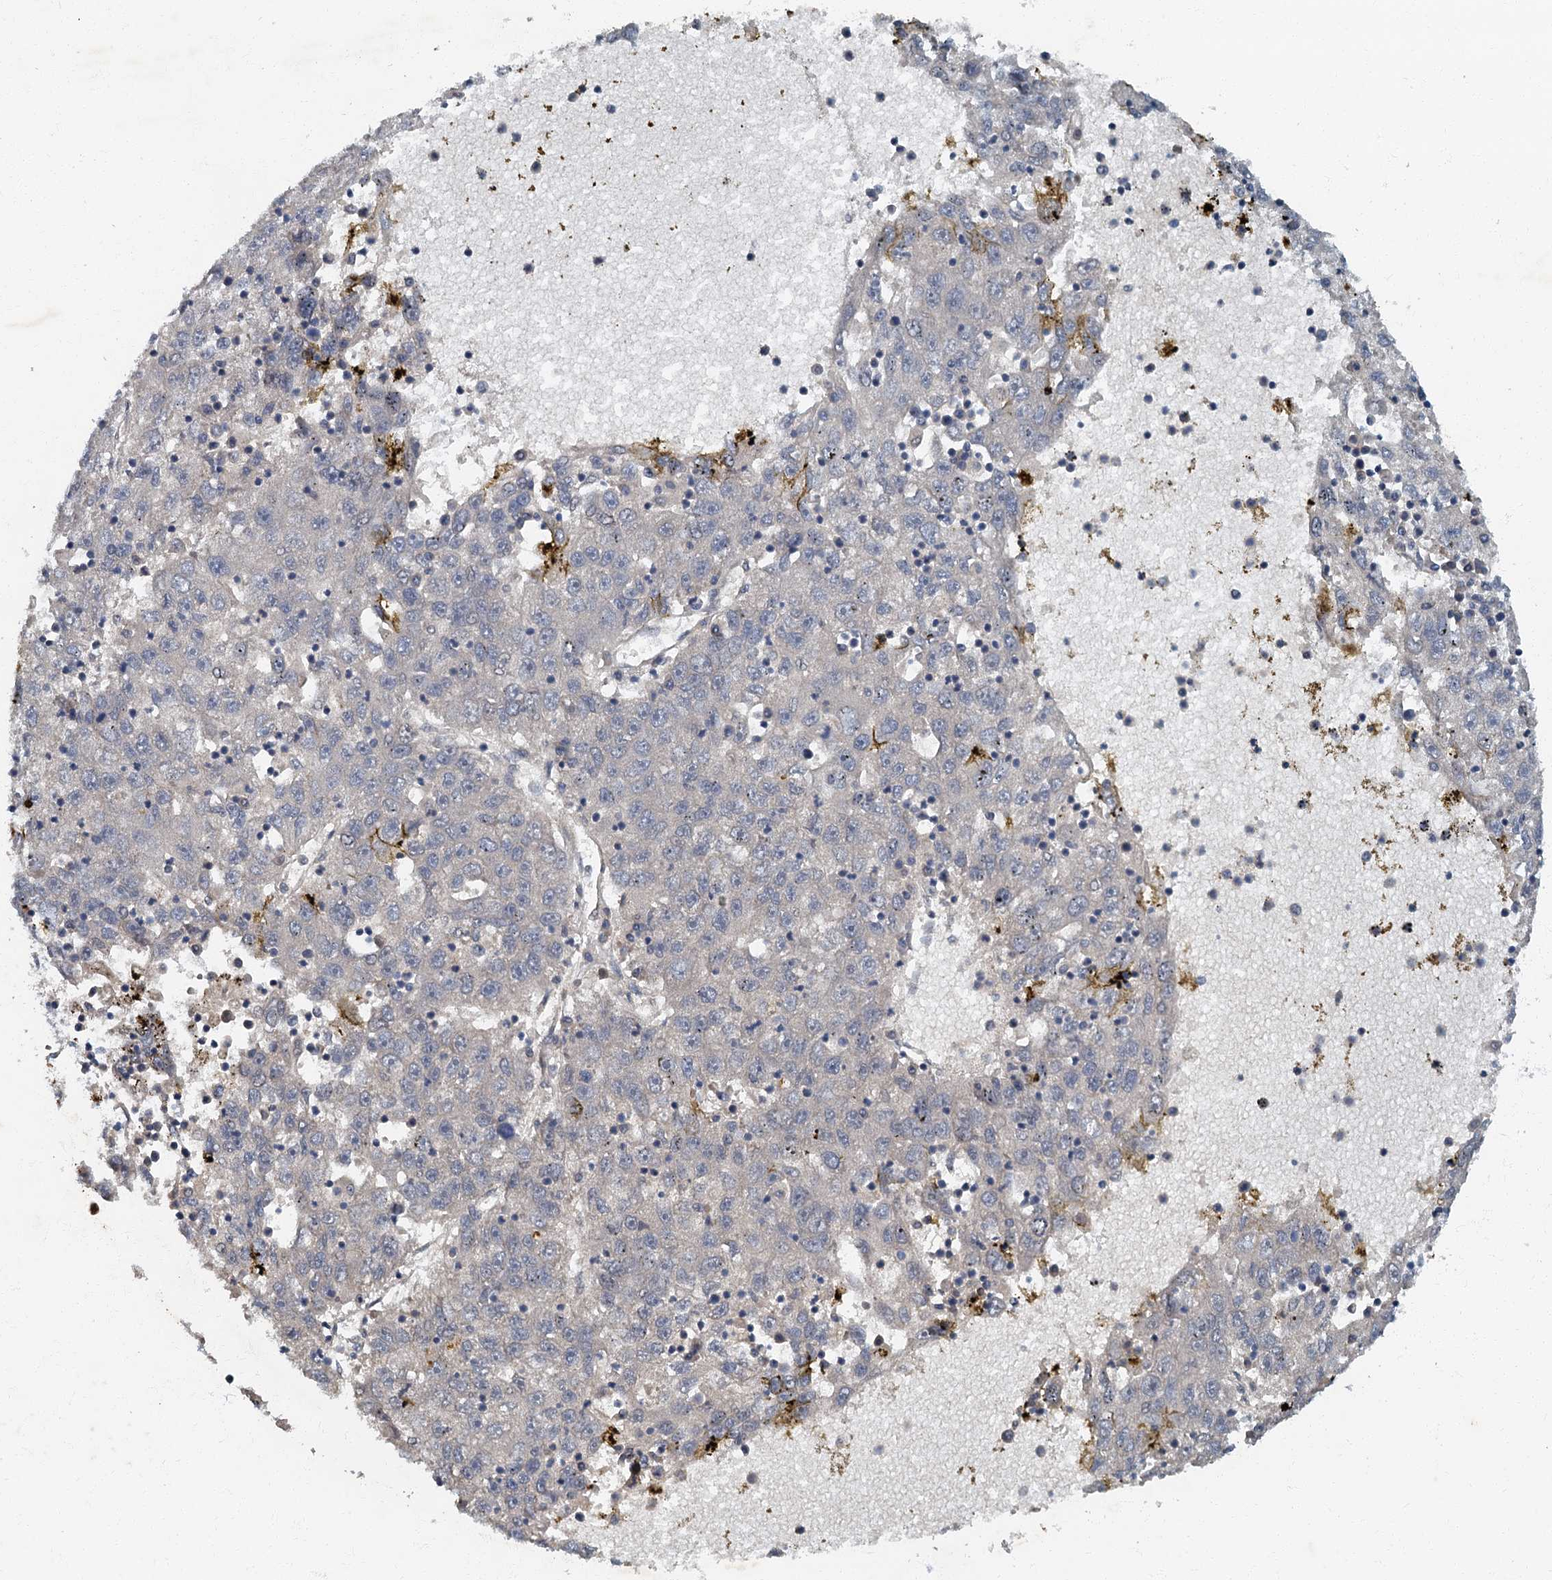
{"staining": {"intensity": "negative", "quantity": "none", "location": "none"}, "tissue": "liver cancer", "cell_type": "Tumor cells", "image_type": "cancer", "snomed": [{"axis": "morphology", "description": "Carcinoma, Hepatocellular, NOS"}, {"axis": "topography", "description": "Liver"}], "caption": "Histopathology image shows no protein staining in tumor cells of liver hepatocellular carcinoma tissue. (Immunohistochemistry (ihc), brightfield microscopy, high magnification).", "gene": "ARL11", "patient": {"sex": "male", "age": 49}}